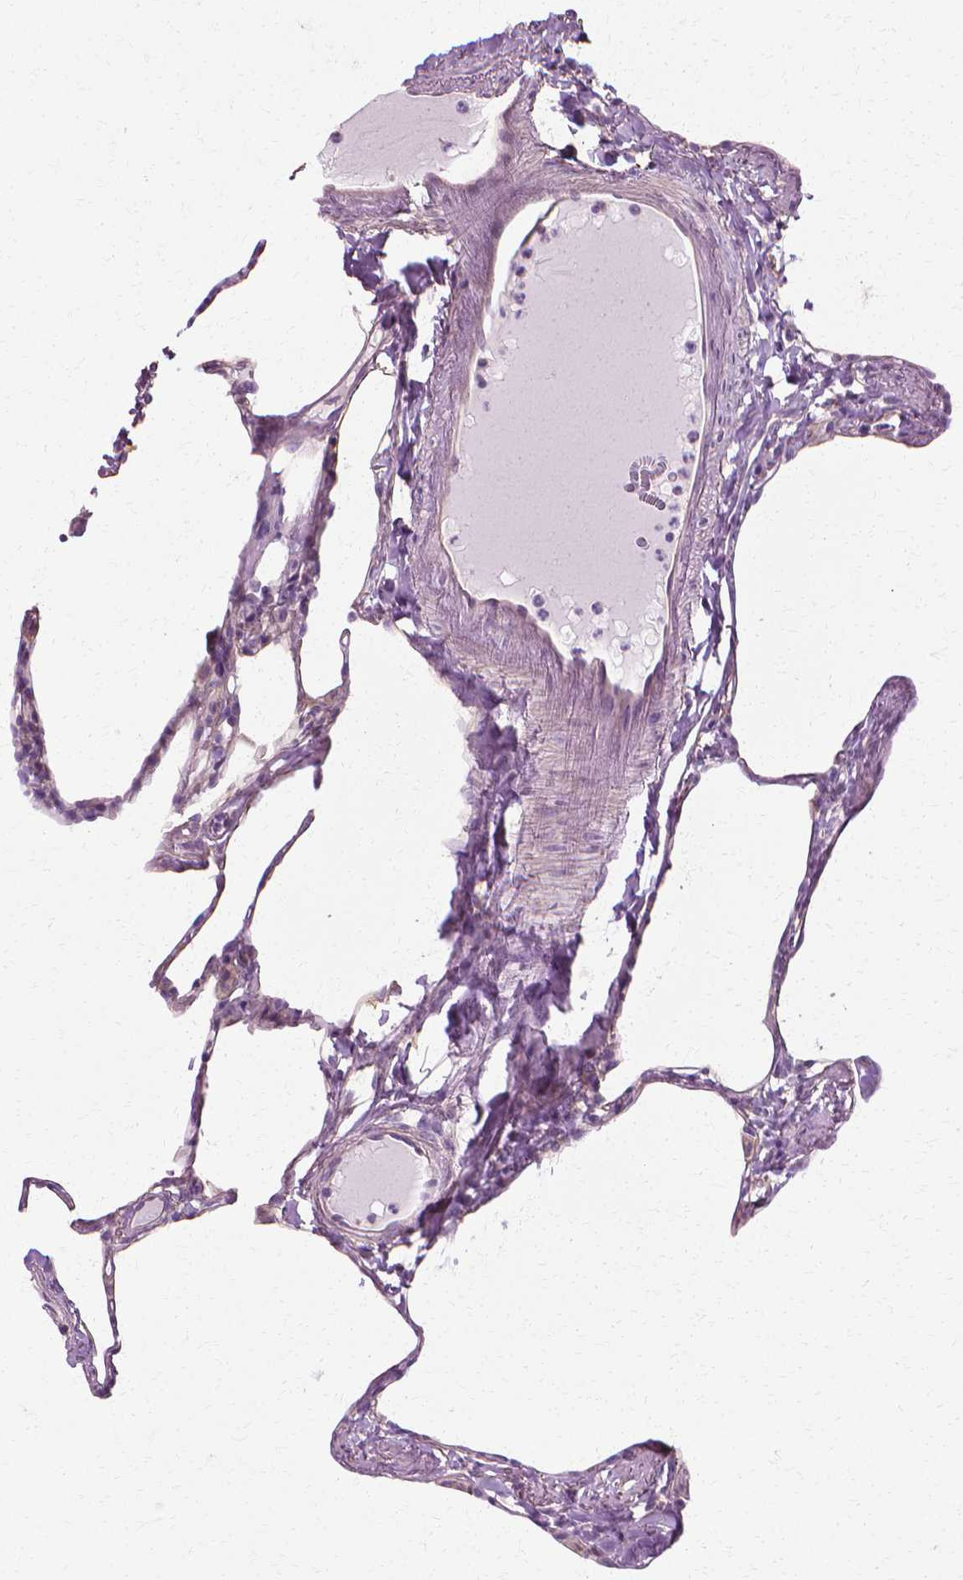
{"staining": {"intensity": "negative", "quantity": "none", "location": "none"}, "tissue": "lung", "cell_type": "Alveolar cells", "image_type": "normal", "snomed": [{"axis": "morphology", "description": "Normal tissue, NOS"}, {"axis": "topography", "description": "Lung"}], "caption": "This is an immunohistochemistry (IHC) histopathology image of normal lung. There is no expression in alveolar cells.", "gene": "CFAP157", "patient": {"sex": "male", "age": 65}}